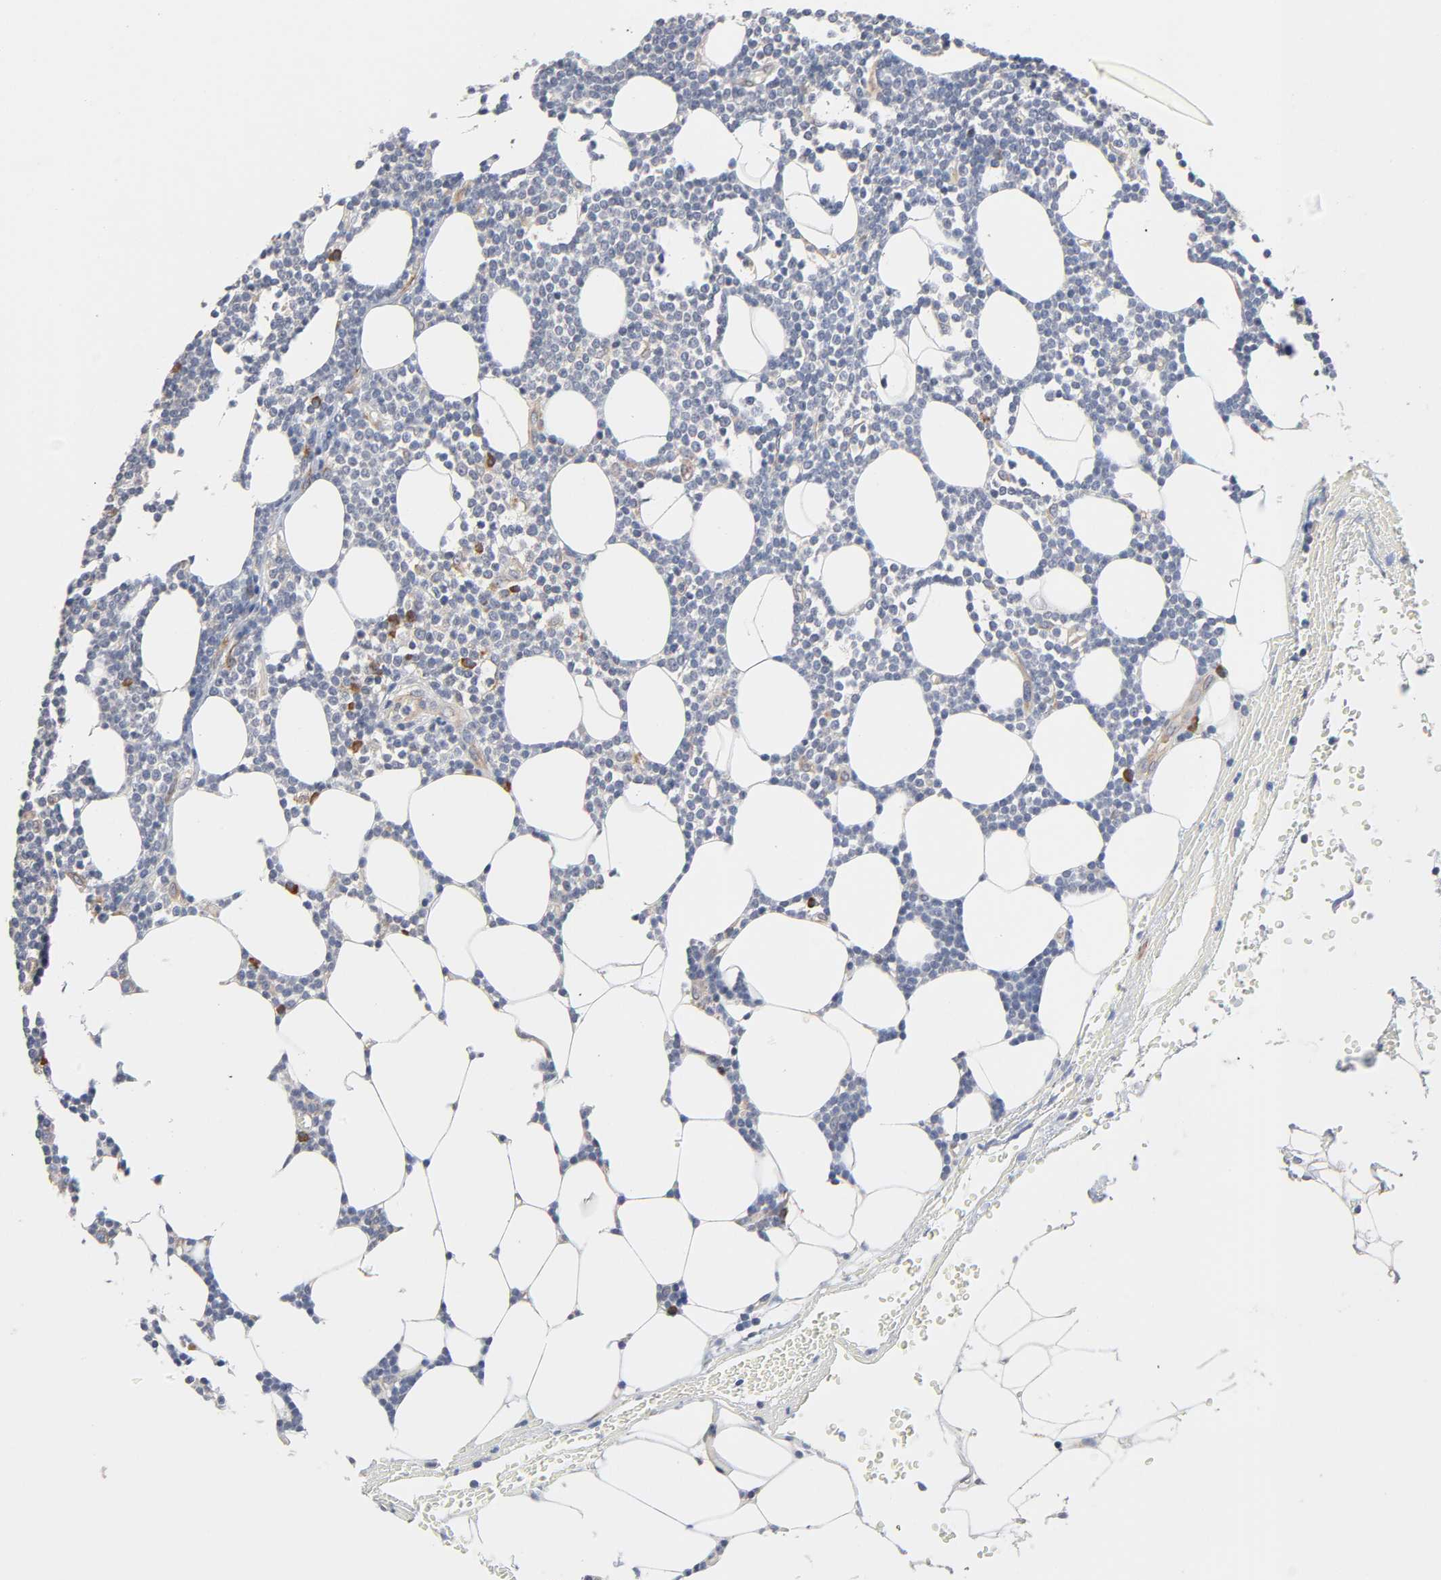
{"staining": {"intensity": "negative", "quantity": "none", "location": "none"}, "tissue": "lymphoma", "cell_type": "Tumor cells", "image_type": "cancer", "snomed": [{"axis": "morphology", "description": "Malignant lymphoma, non-Hodgkin's type, Low grade"}, {"axis": "topography", "description": "Soft tissue"}], "caption": "Micrograph shows no significant protein expression in tumor cells of low-grade malignant lymphoma, non-Hodgkin's type.", "gene": "HDLBP", "patient": {"sex": "male", "age": 92}}